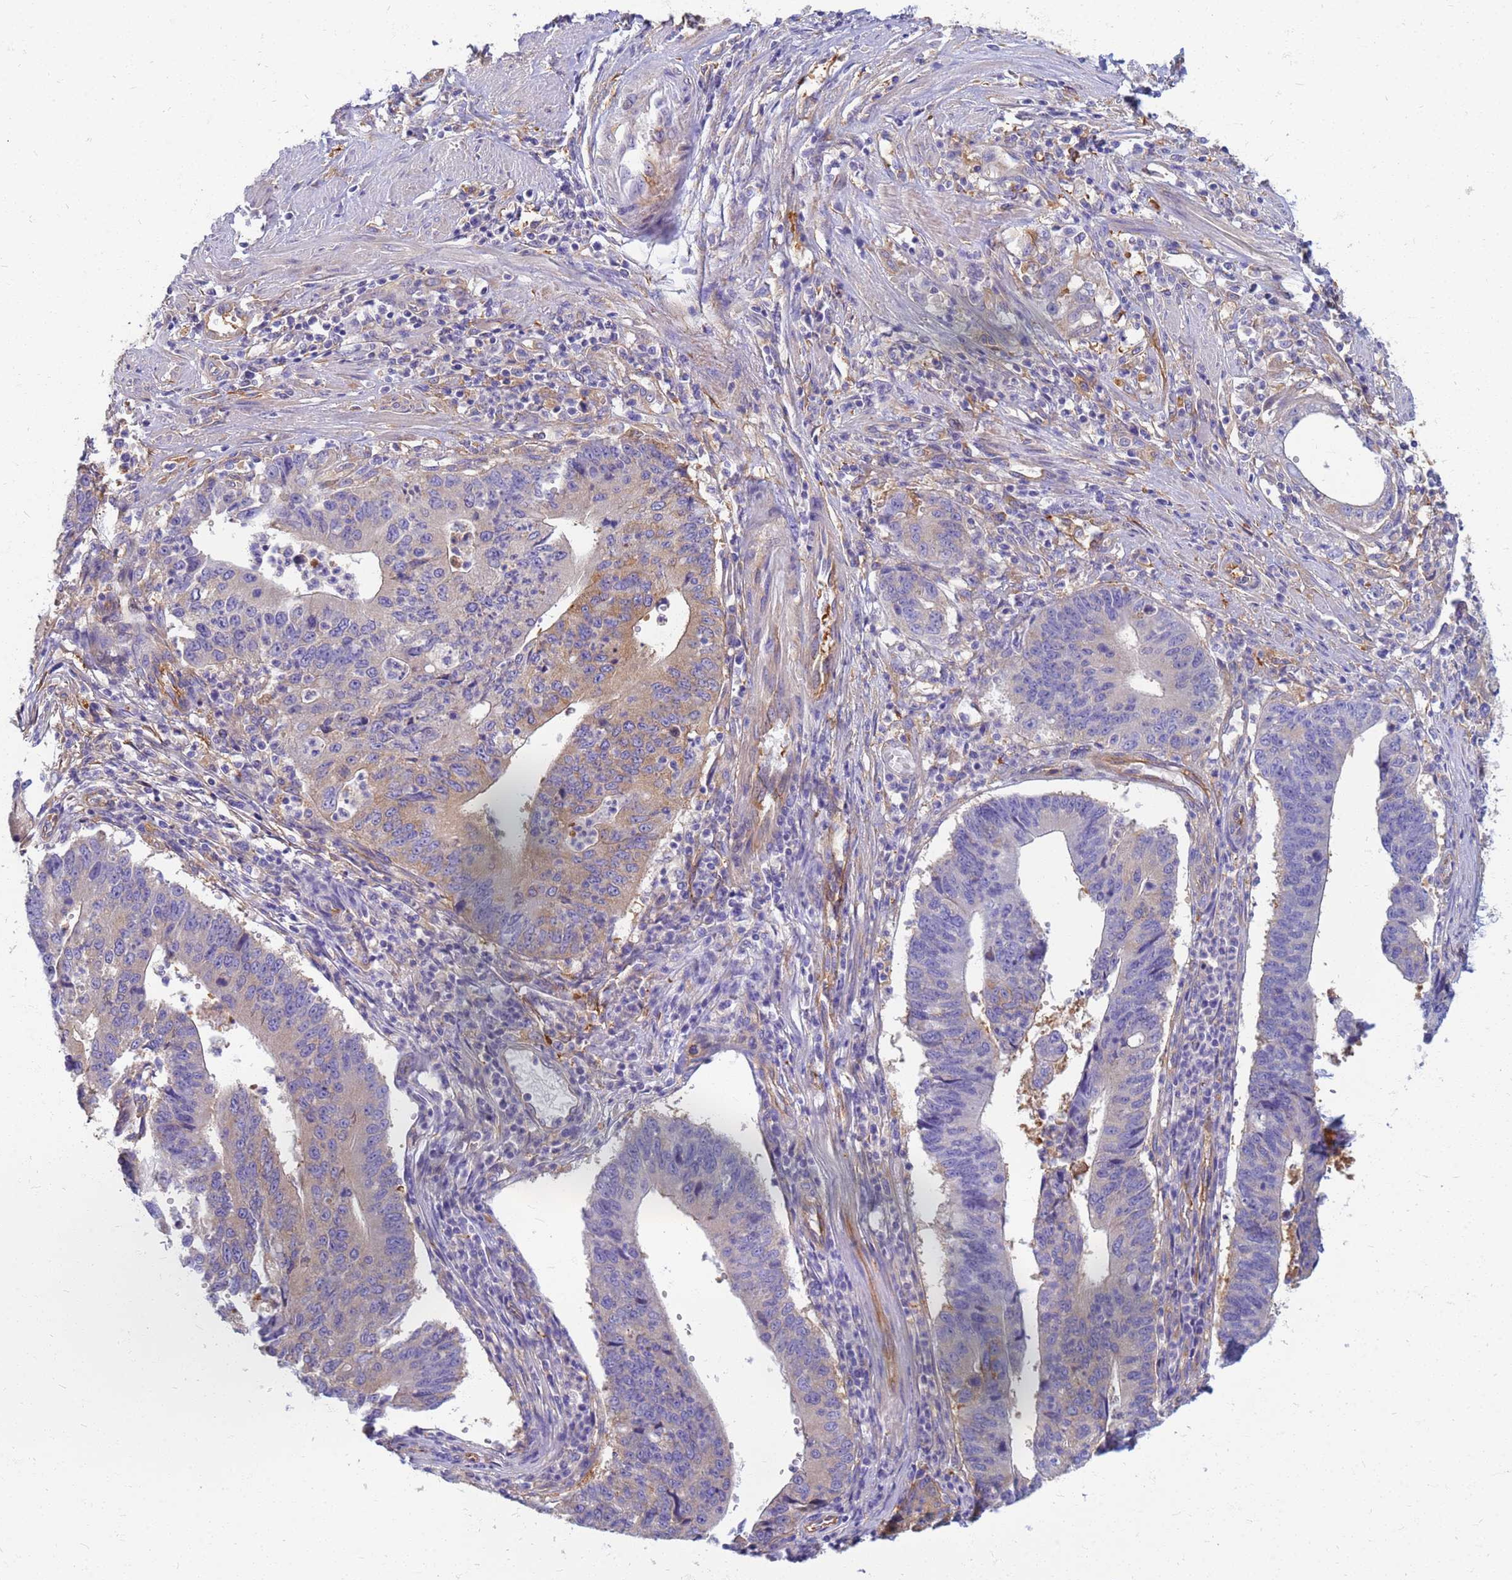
{"staining": {"intensity": "moderate", "quantity": "<25%", "location": "cytoplasmic/membranous"}, "tissue": "stomach cancer", "cell_type": "Tumor cells", "image_type": "cancer", "snomed": [{"axis": "morphology", "description": "Adenocarcinoma, NOS"}, {"axis": "topography", "description": "Stomach"}], "caption": "Protein expression analysis of human stomach cancer (adenocarcinoma) reveals moderate cytoplasmic/membranous expression in about <25% of tumor cells.", "gene": "EEA1", "patient": {"sex": "male", "age": 59}}